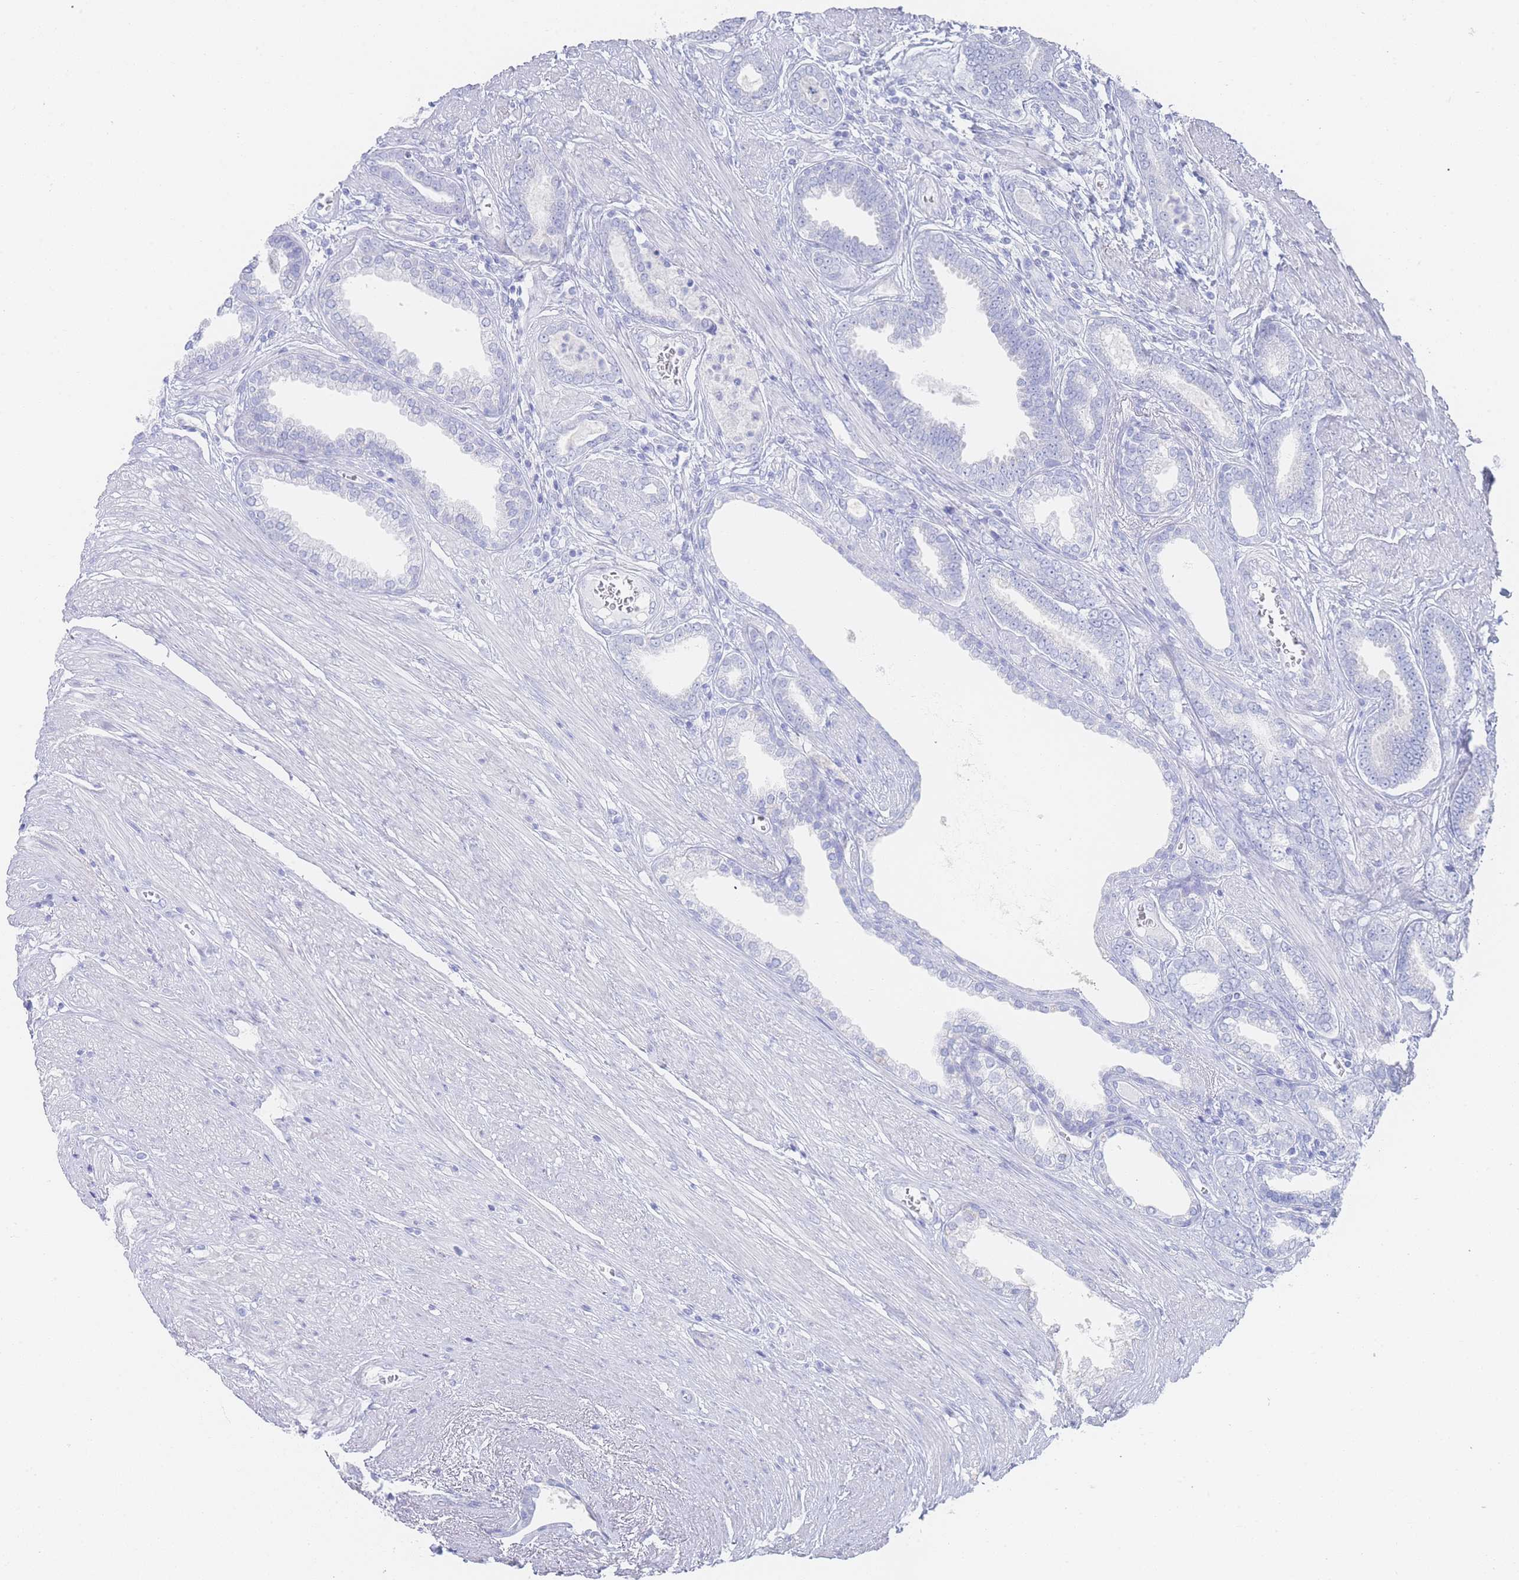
{"staining": {"intensity": "negative", "quantity": "none", "location": "none"}, "tissue": "prostate cancer", "cell_type": "Tumor cells", "image_type": "cancer", "snomed": [{"axis": "morphology", "description": "Adenocarcinoma, NOS"}, {"axis": "topography", "description": "Prostate and seminal vesicle, NOS"}], "caption": "Immunohistochemistry of adenocarcinoma (prostate) exhibits no expression in tumor cells. The staining is performed using DAB (3,3'-diaminobenzidine) brown chromogen with nuclei counter-stained in using hematoxylin.", "gene": "LRRC37A", "patient": {"sex": "male", "age": 76}}